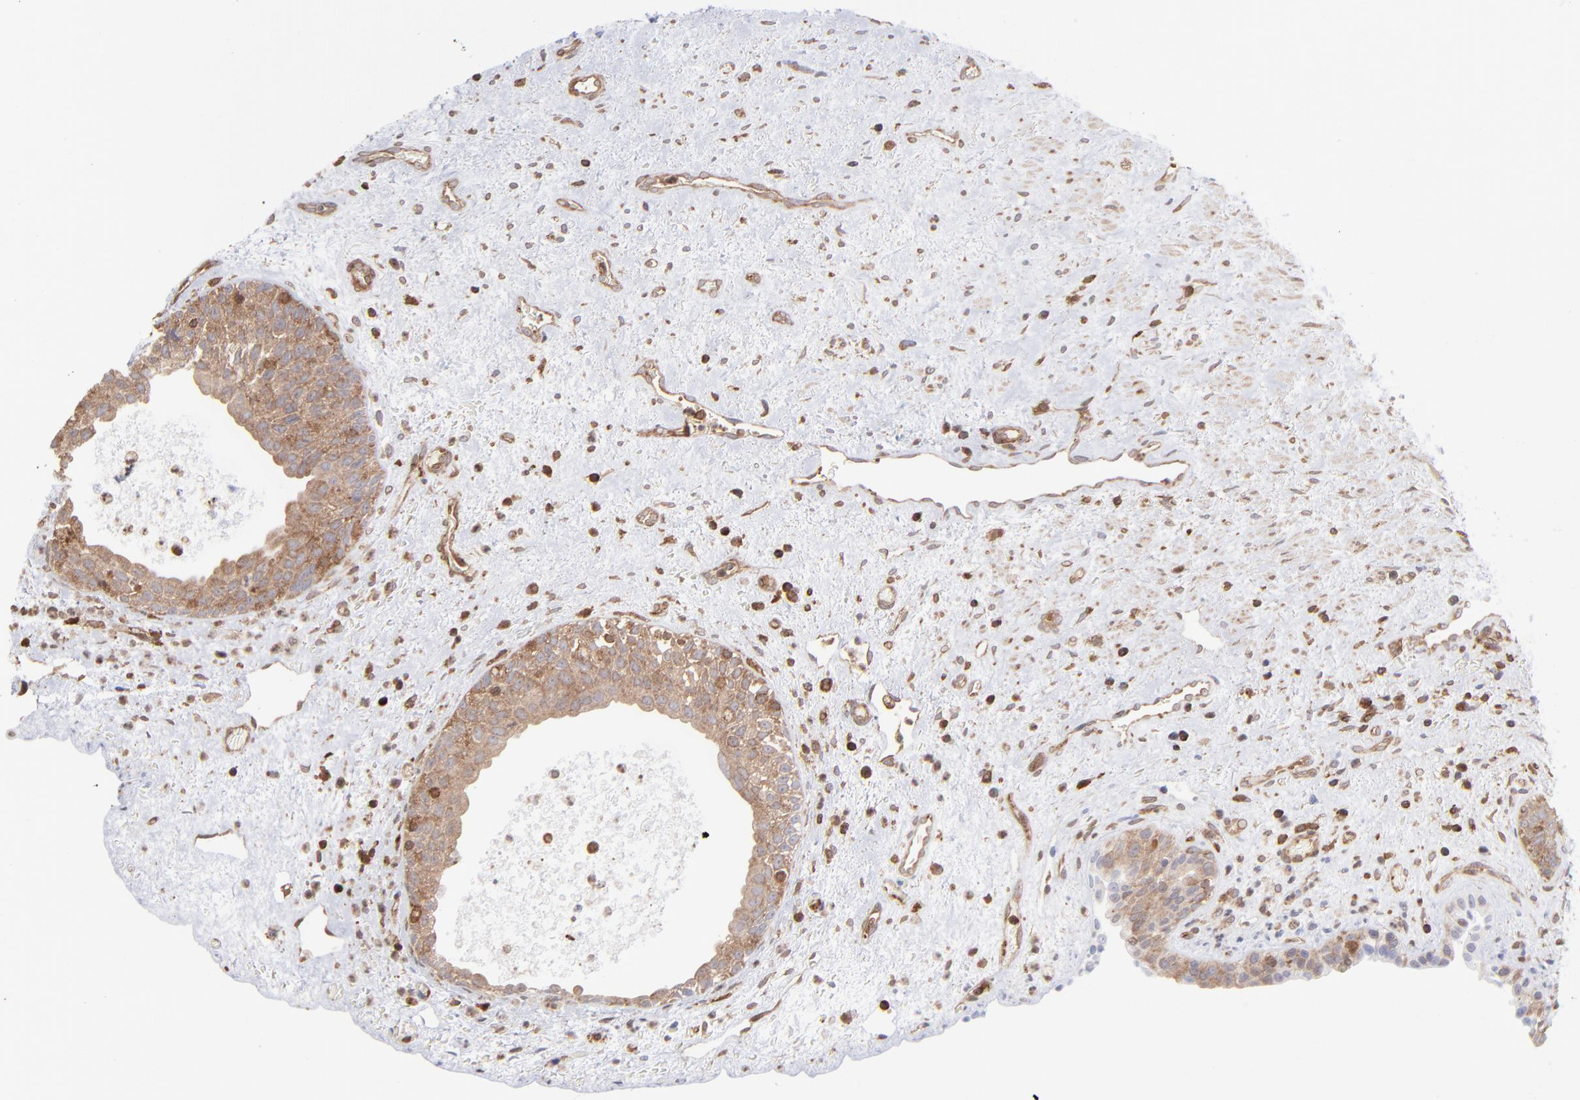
{"staining": {"intensity": "moderate", "quantity": ">75%", "location": "cytoplasmic/membranous"}, "tissue": "urinary bladder", "cell_type": "Urothelial cells", "image_type": "normal", "snomed": [{"axis": "morphology", "description": "Normal tissue, NOS"}, {"axis": "topography", "description": "Urinary bladder"}], "caption": "Protein staining by IHC reveals moderate cytoplasmic/membranous staining in approximately >75% of urothelial cells in unremarkable urinary bladder.", "gene": "MAPRE1", "patient": {"sex": "male", "age": 48}}